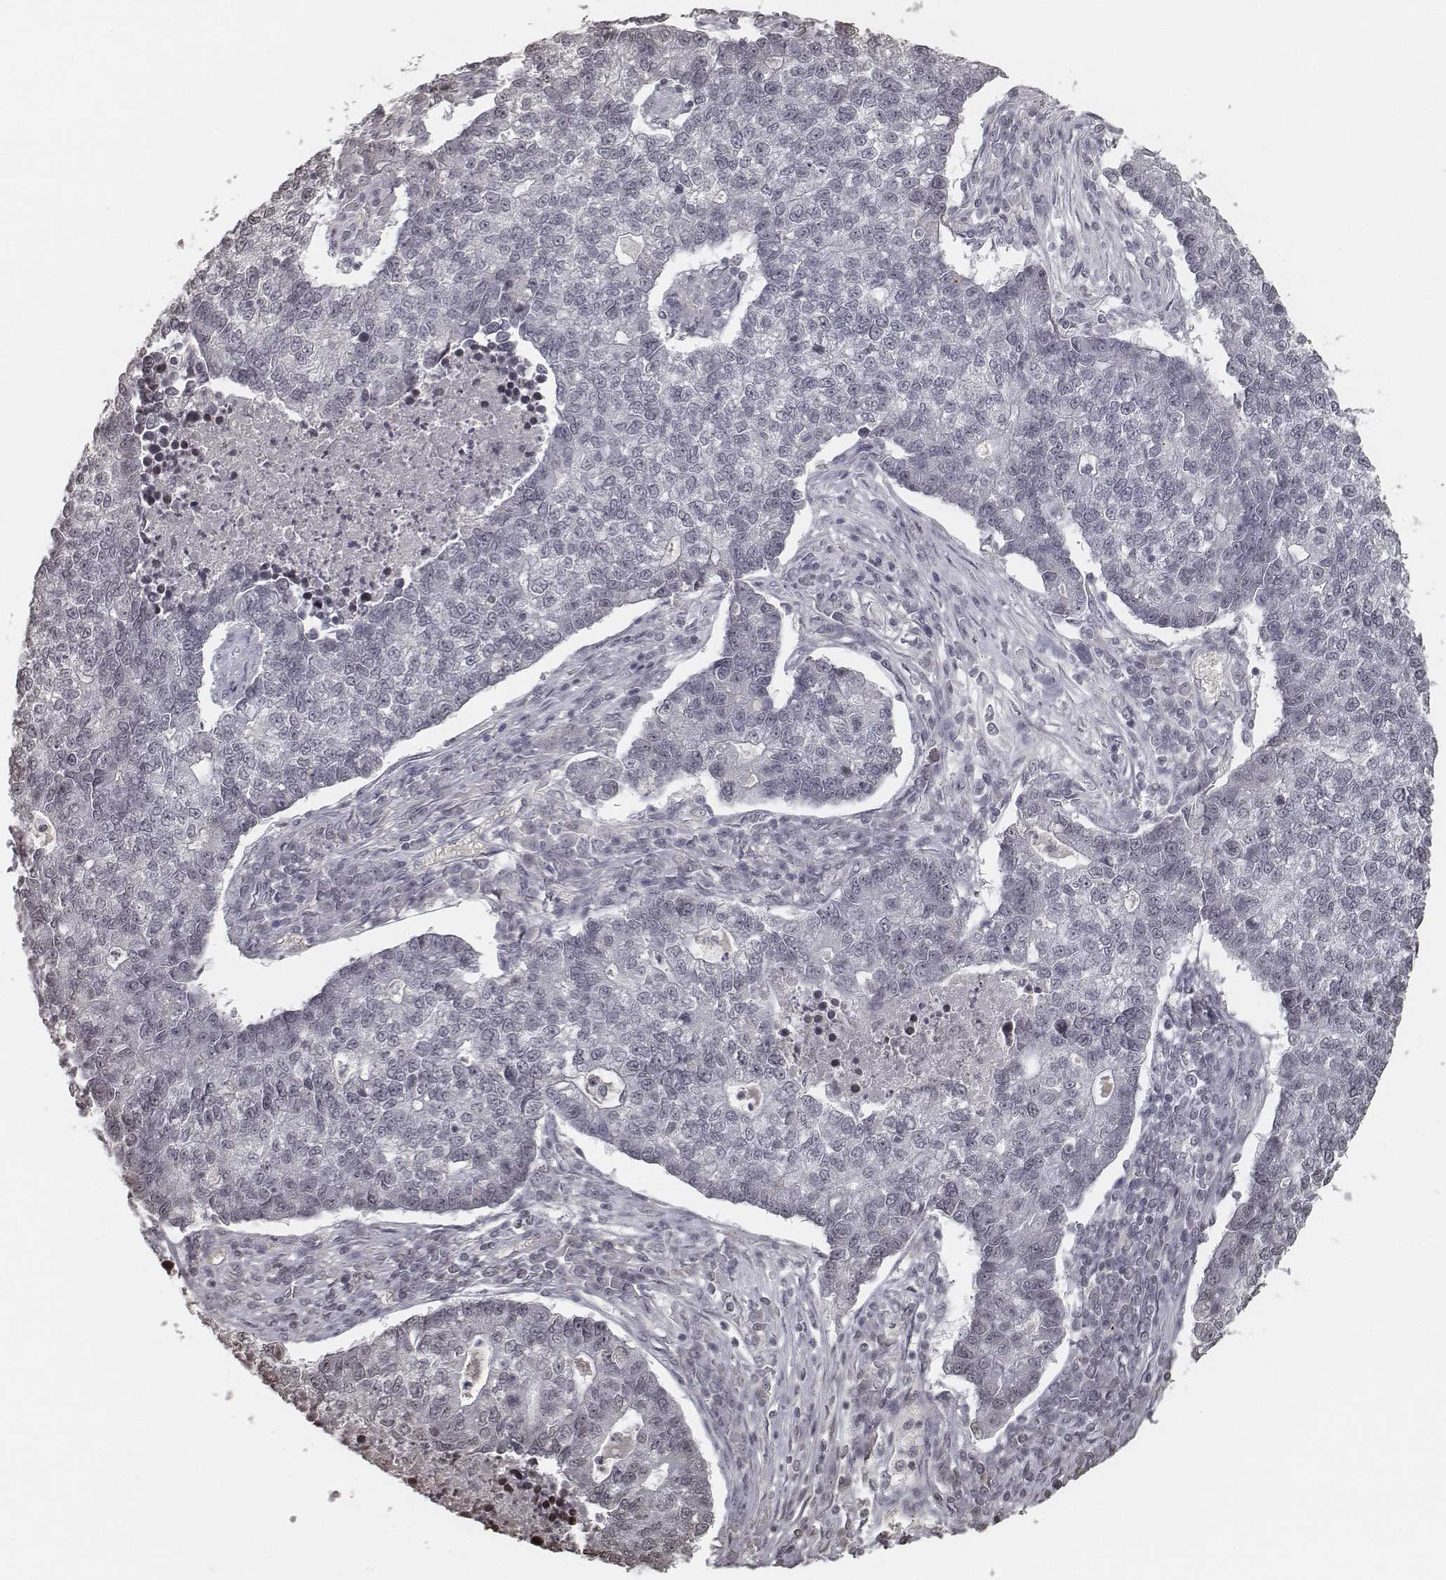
{"staining": {"intensity": "negative", "quantity": "none", "location": "none"}, "tissue": "lung cancer", "cell_type": "Tumor cells", "image_type": "cancer", "snomed": [{"axis": "morphology", "description": "Adenocarcinoma, NOS"}, {"axis": "topography", "description": "Lung"}], "caption": "Protein analysis of lung cancer displays no significant positivity in tumor cells.", "gene": "HMGA2", "patient": {"sex": "male", "age": 57}}